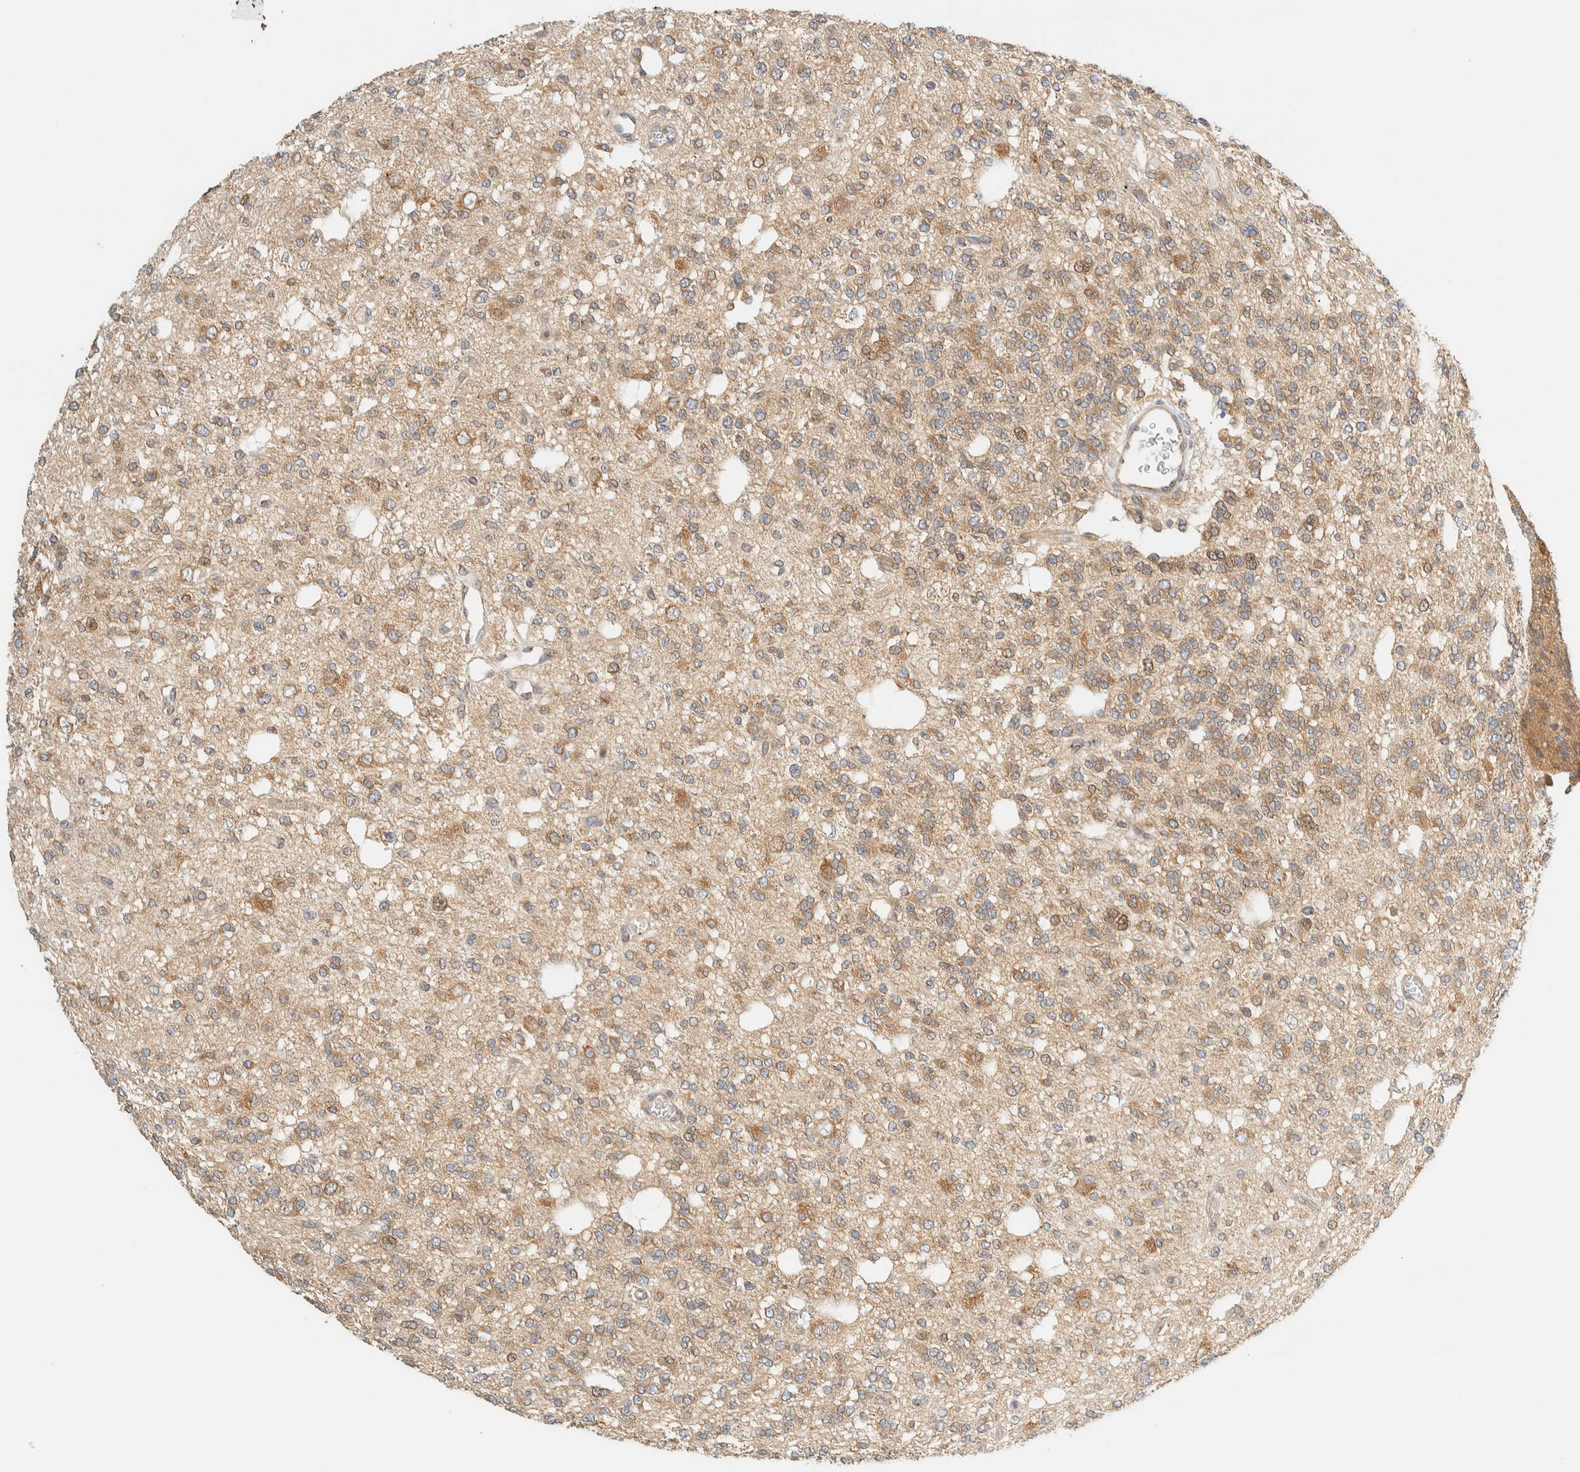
{"staining": {"intensity": "weak", "quantity": "25%-75%", "location": "cytoplasmic/membranous"}, "tissue": "glioma", "cell_type": "Tumor cells", "image_type": "cancer", "snomed": [{"axis": "morphology", "description": "Glioma, malignant, Low grade"}, {"axis": "topography", "description": "Brain"}], "caption": "Glioma tissue exhibits weak cytoplasmic/membranous expression in about 25%-75% of tumor cells, visualized by immunohistochemistry. (DAB = brown stain, brightfield microscopy at high magnification).", "gene": "ARFGEF1", "patient": {"sex": "male", "age": 38}}